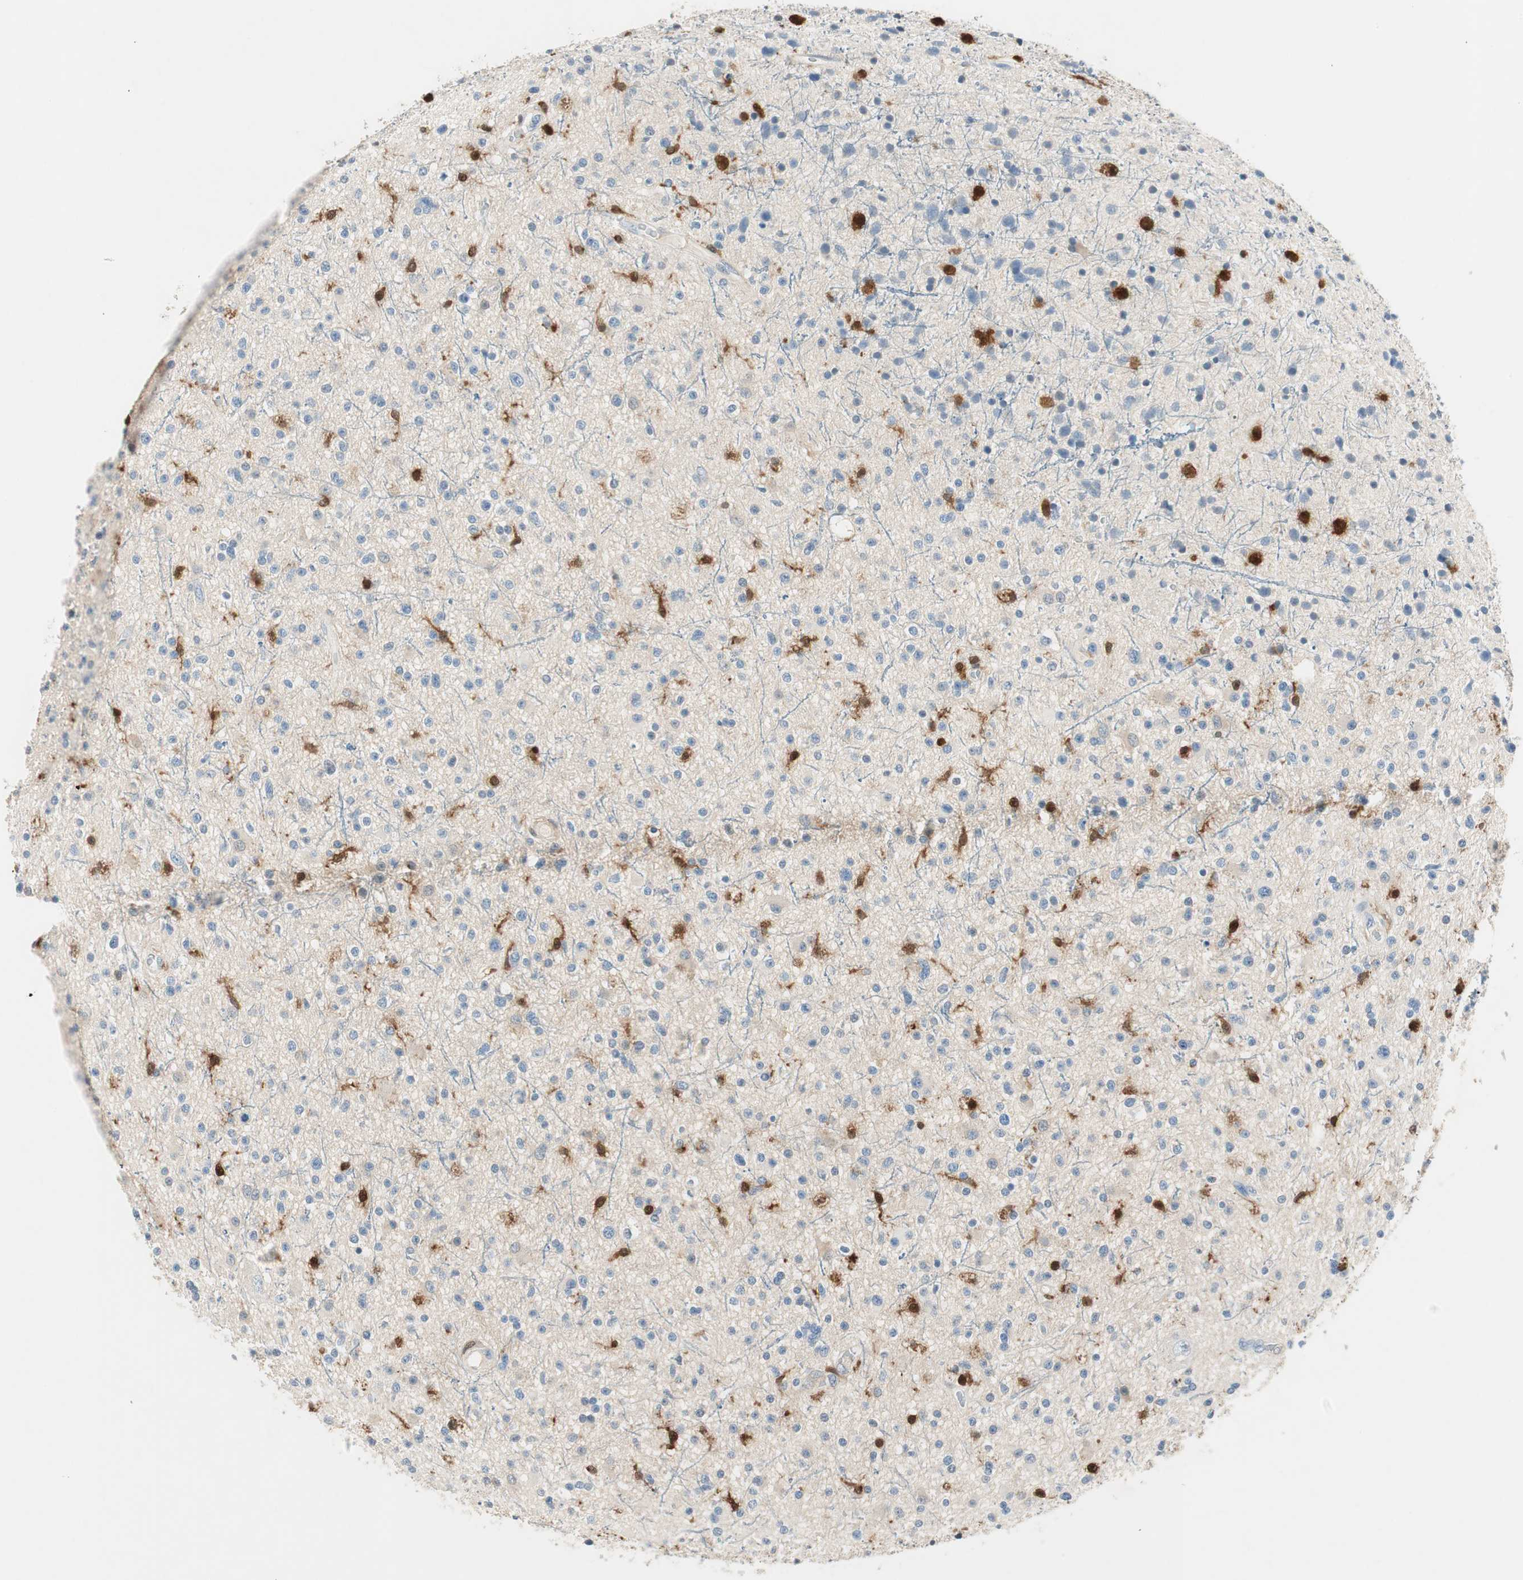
{"staining": {"intensity": "weak", "quantity": "<25%", "location": "cytoplasmic/membranous"}, "tissue": "glioma", "cell_type": "Tumor cells", "image_type": "cancer", "snomed": [{"axis": "morphology", "description": "Glioma, malignant, High grade"}, {"axis": "topography", "description": "Brain"}], "caption": "This is an immunohistochemistry histopathology image of human glioma. There is no expression in tumor cells.", "gene": "COTL1", "patient": {"sex": "male", "age": 33}}